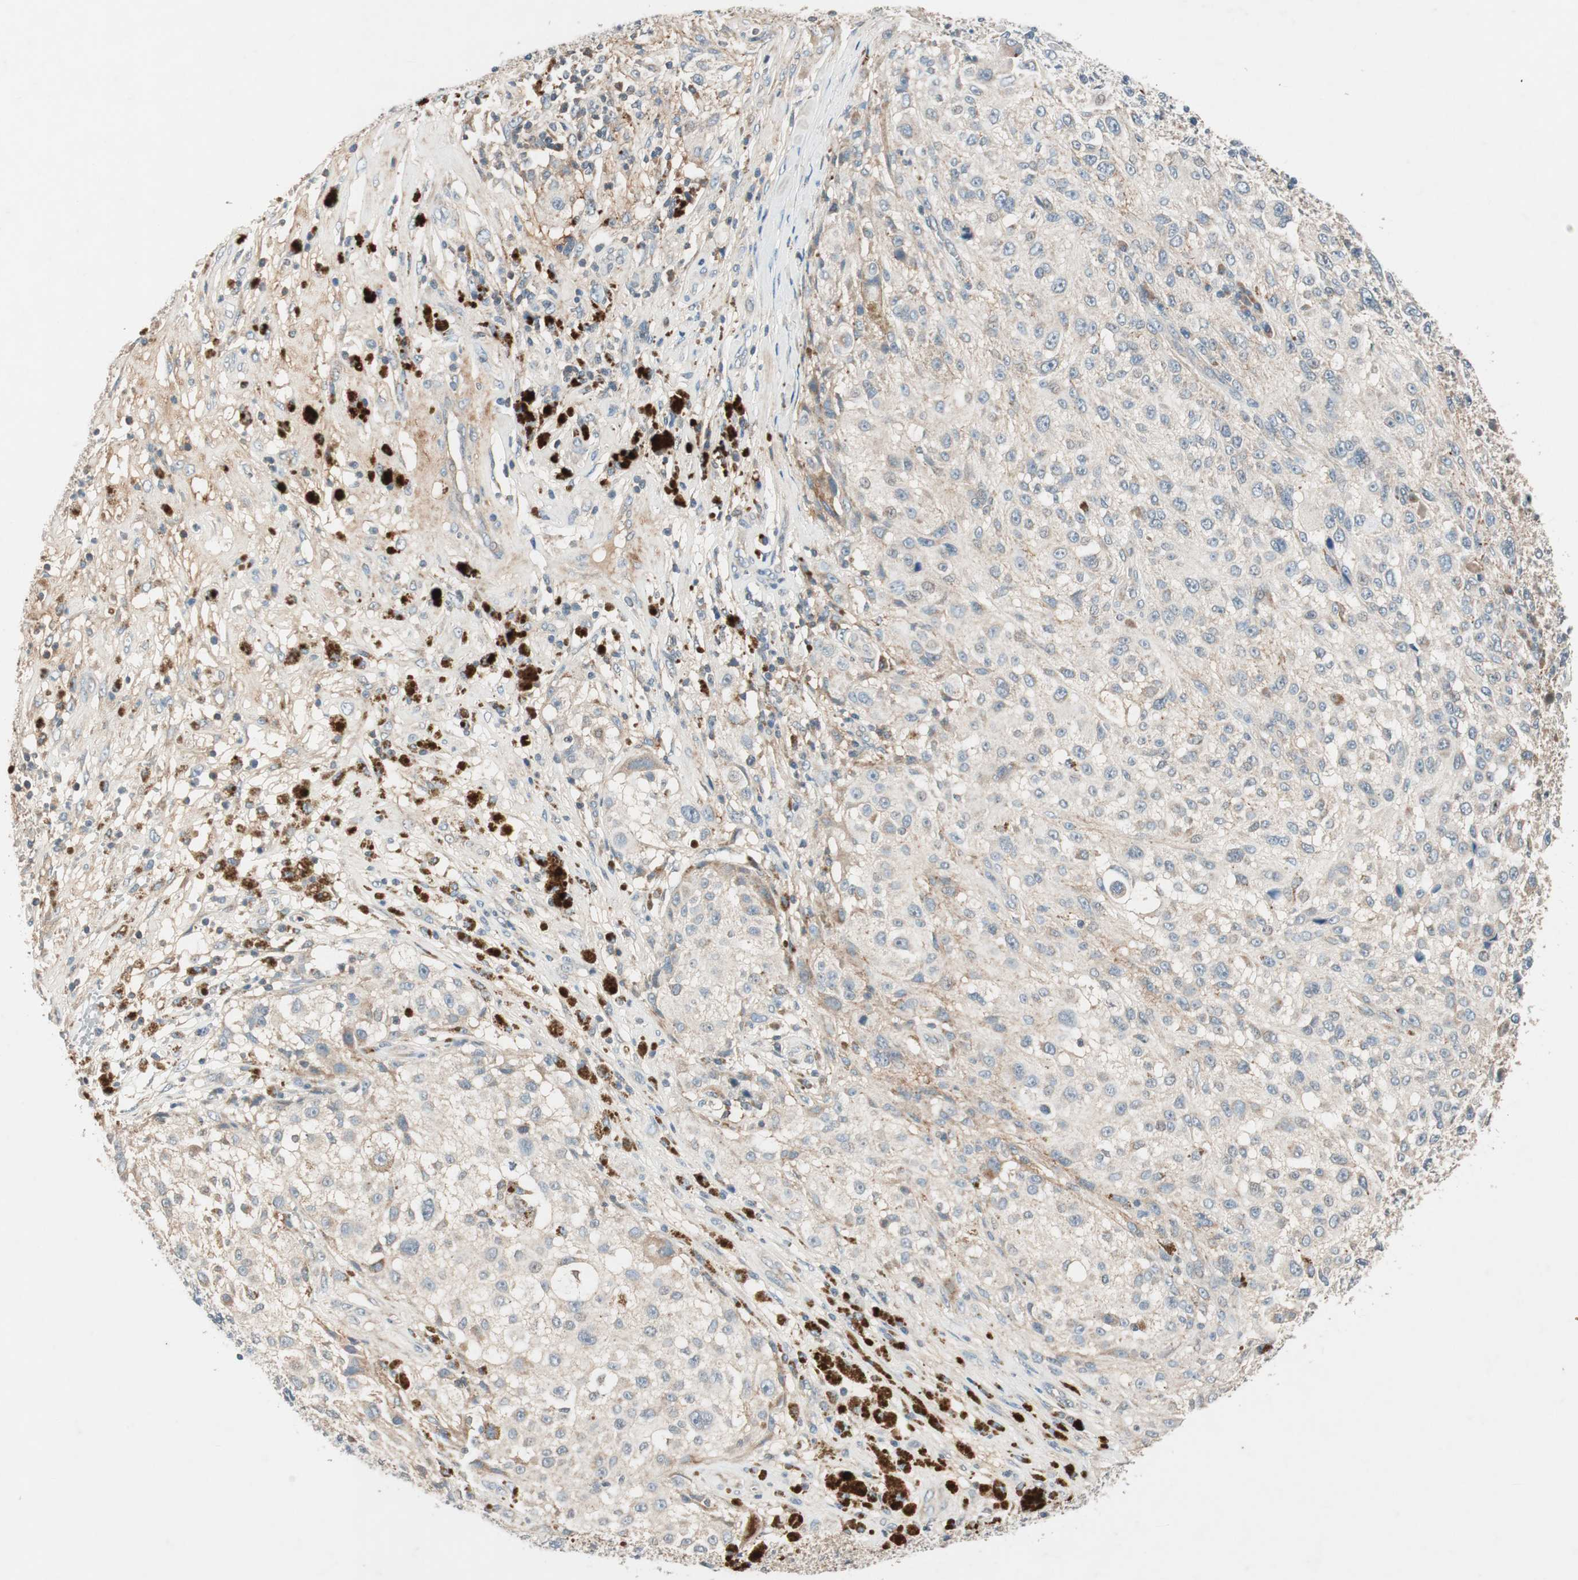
{"staining": {"intensity": "weak", "quantity": "<25%", "location": "cytoplasmic/membranous"}, "tissue": "melanoma", "cell_type": "Tumor cells", "image_type": "cancer", "snomed": [{"axis": "morphology", "description": "Necrosis, NOS"}, {"axis": "morphology", "description": "Malignant melanoma, NOS"}, {"axis": "topography", "description": "Skin"}], "caption": "Tumor cells show no significant protein positivity in malignant melanoma. (DAB (3,3'-diaminobenzidine) immunohistochemistry, high magnification).", "gene": "HPN", "patient": {"sex": "female", "age": 87}}